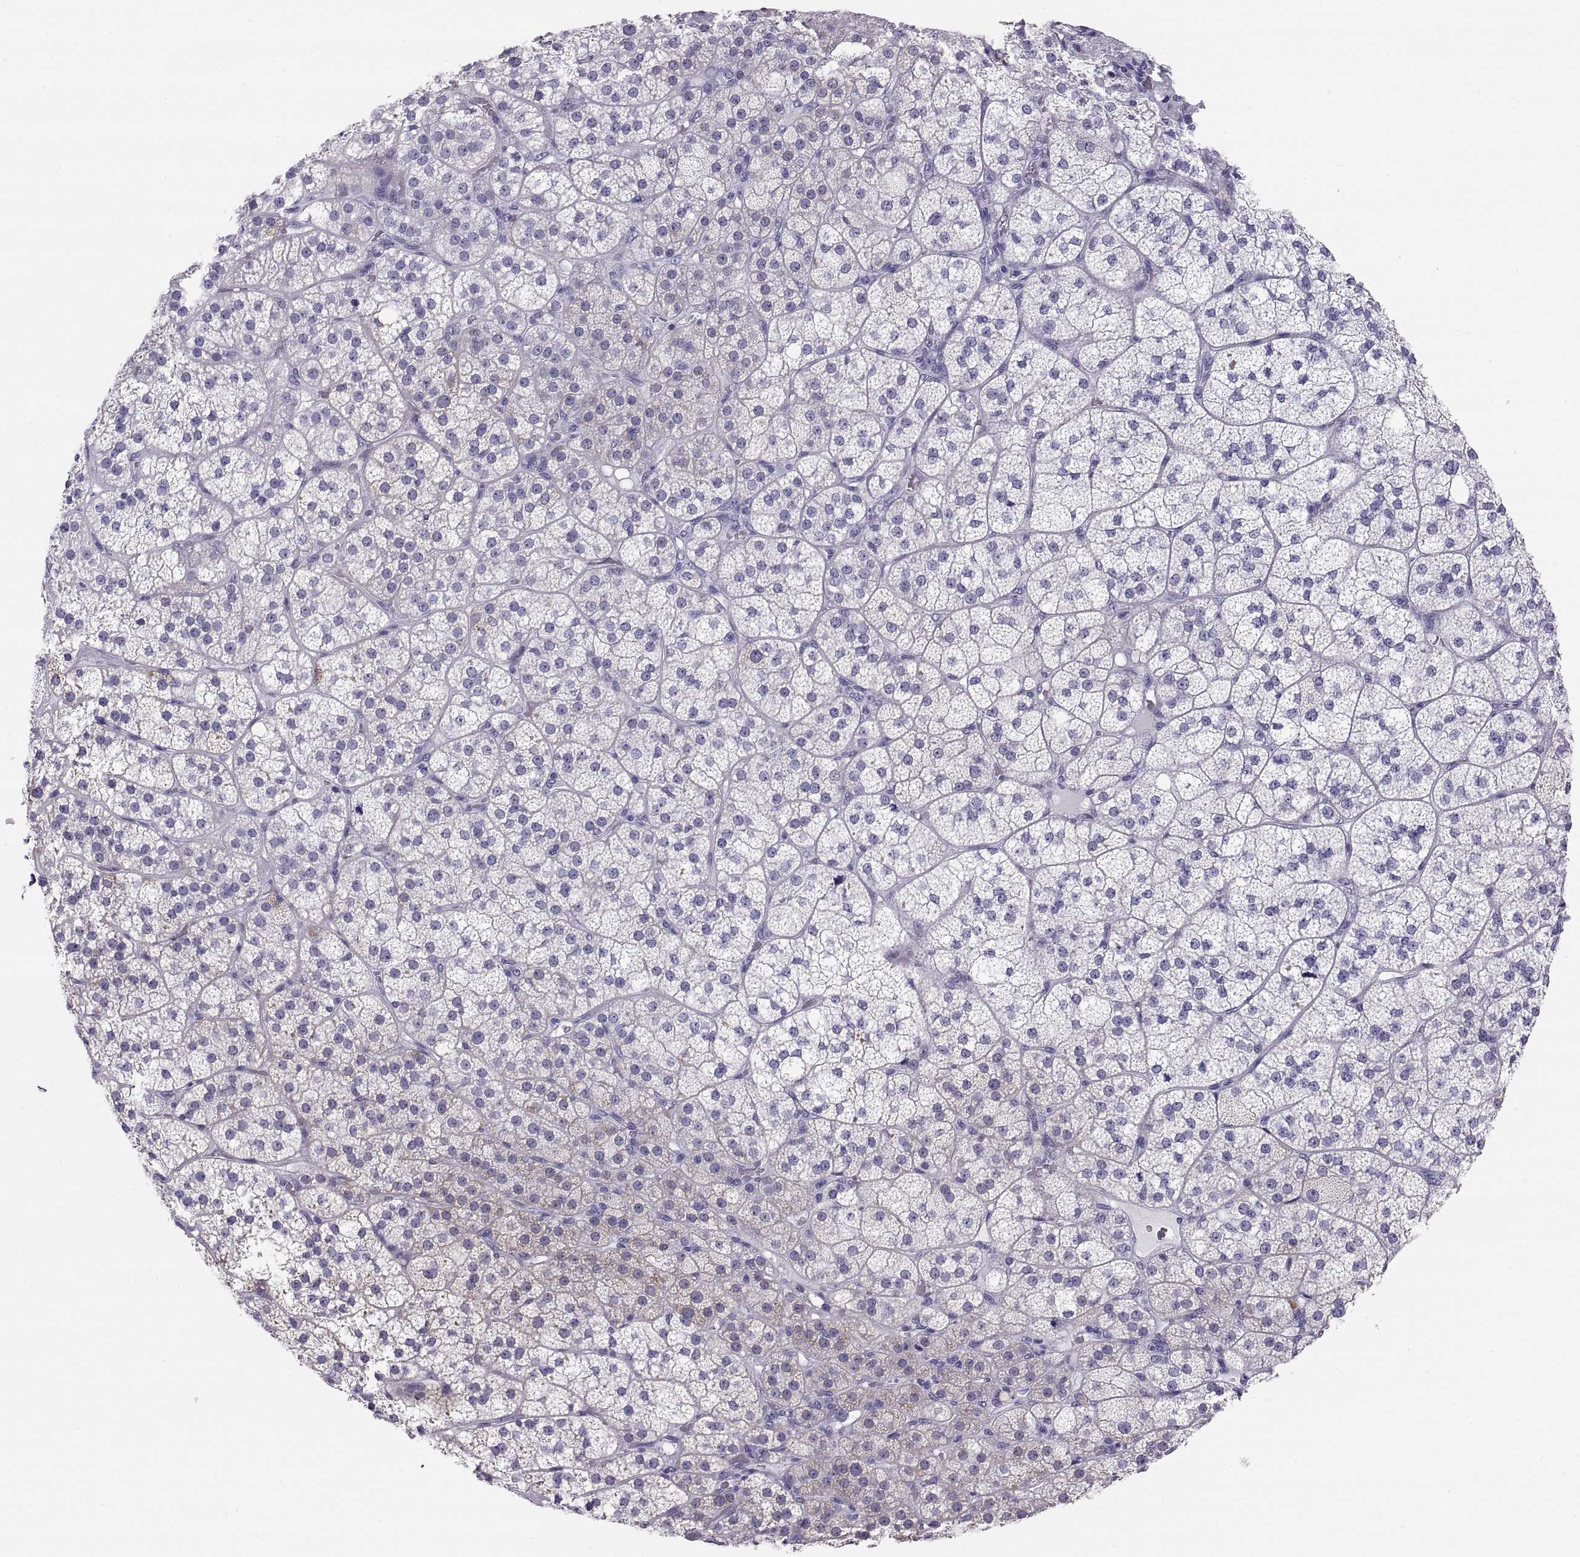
{"staining": {"intensity": "moderate", "quantity": "<25%", "location": "cytoplasmic/membranous"}, "tissue": "adrenal gland", "cell_type": "Glandular cells", "image_type": "normal", "snomed": [{"axis": "morphology", "description": "Normal tissue, NOS"}, {"axis": "topography", "description": "Adrenal gland"}], "caption": "A brown stain labels moderate cytoplasmic/membranous positivity of a protein in glandular cells of unremarkable adrenal gland.", "gene": "PAX2", "patient": {"sex": "female", "age": 60}}